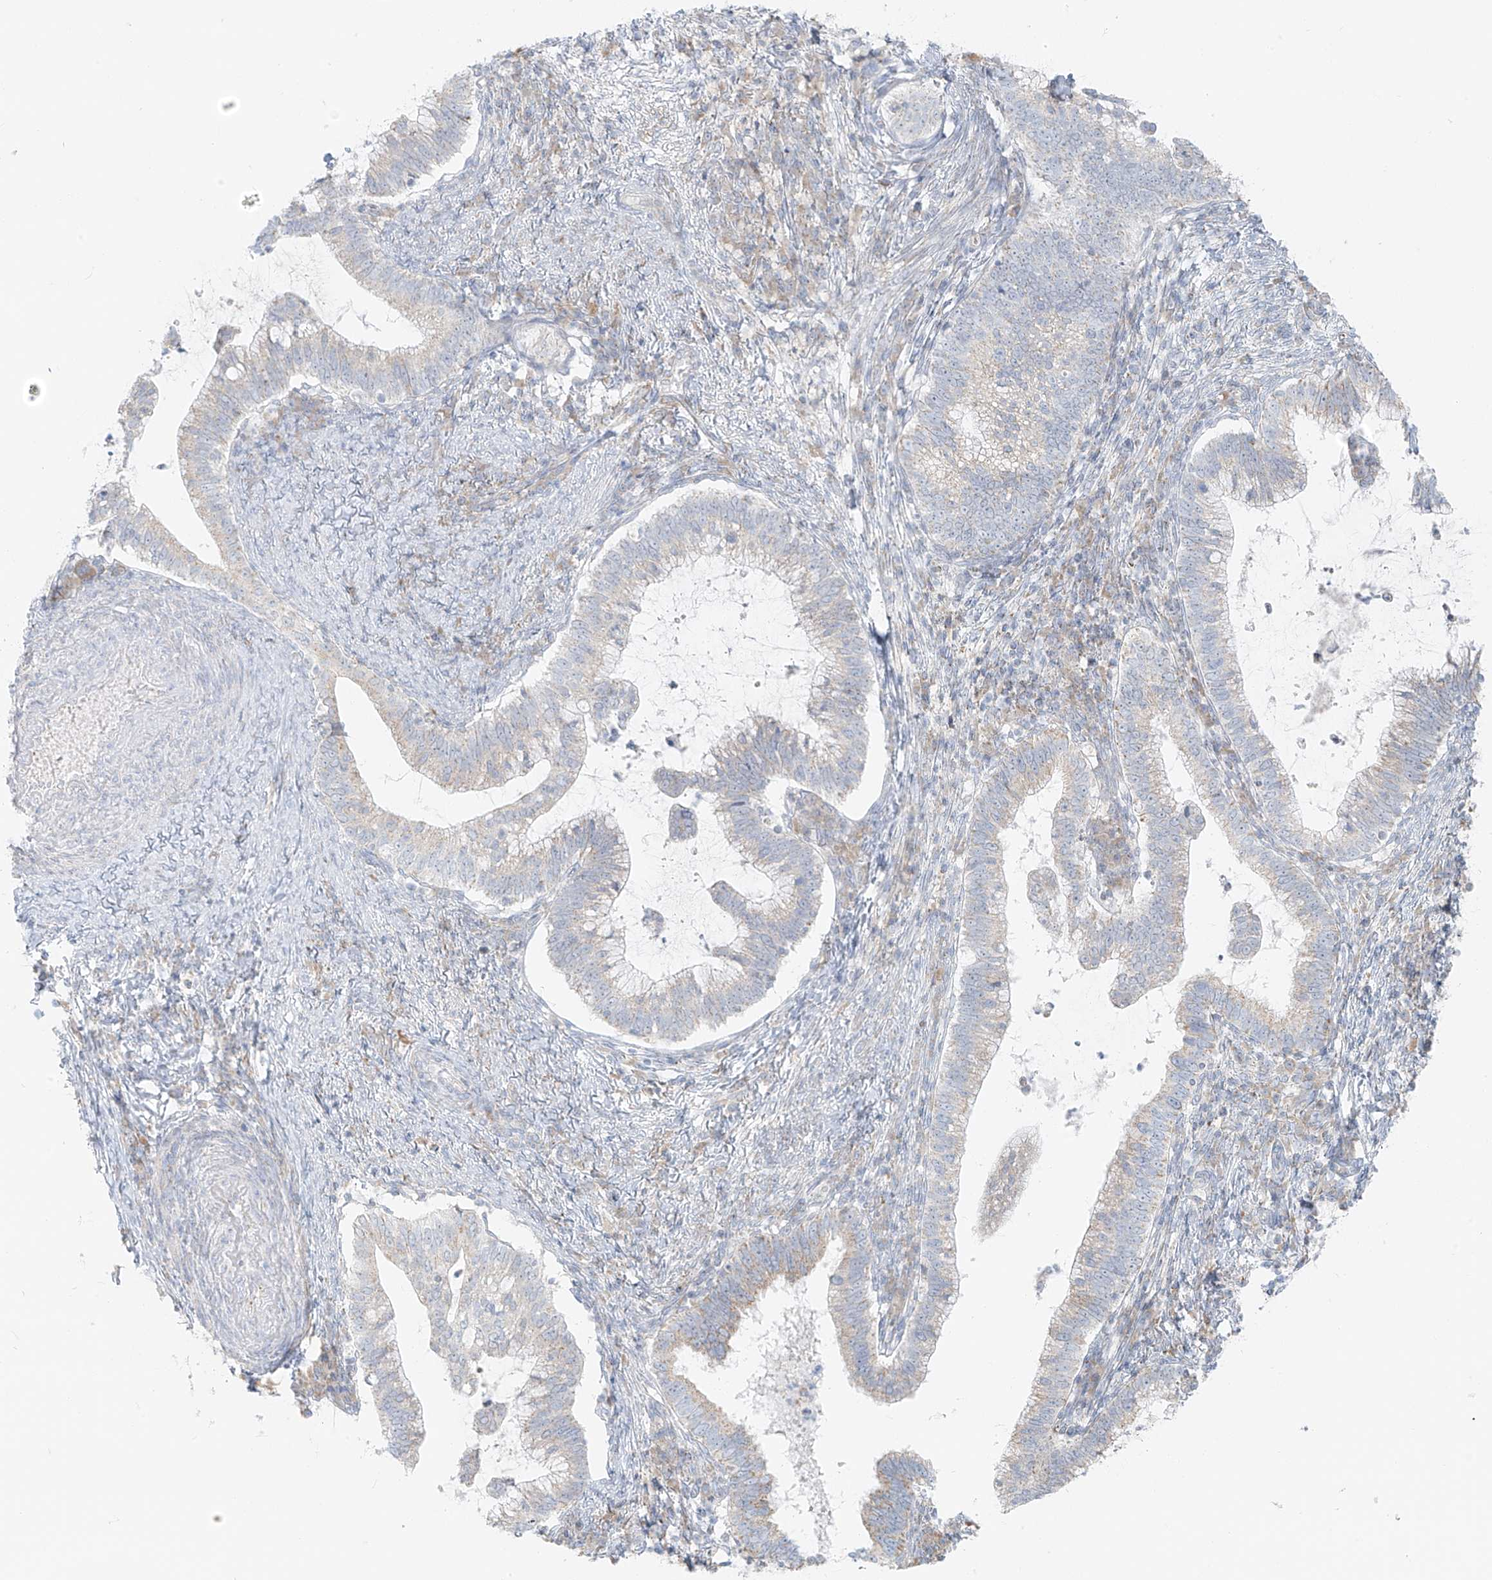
{"staining": {"intensity": "negative", "quantity": "none", "location": "none"}, "tissue": "cervical cancer", "cell_type": "Tumor cells", "image_type": "cancer", "snomed": [{"axis": "morphology", "description": "Adenocarcinoma, NOS"}, {"axis": "topography", "description": "Cervix"}], "caption": "Tumor cells show no significant protein positivity in cervical cancer.", "gene": "UST", "patient": {"sex": "female", "age": 36}}